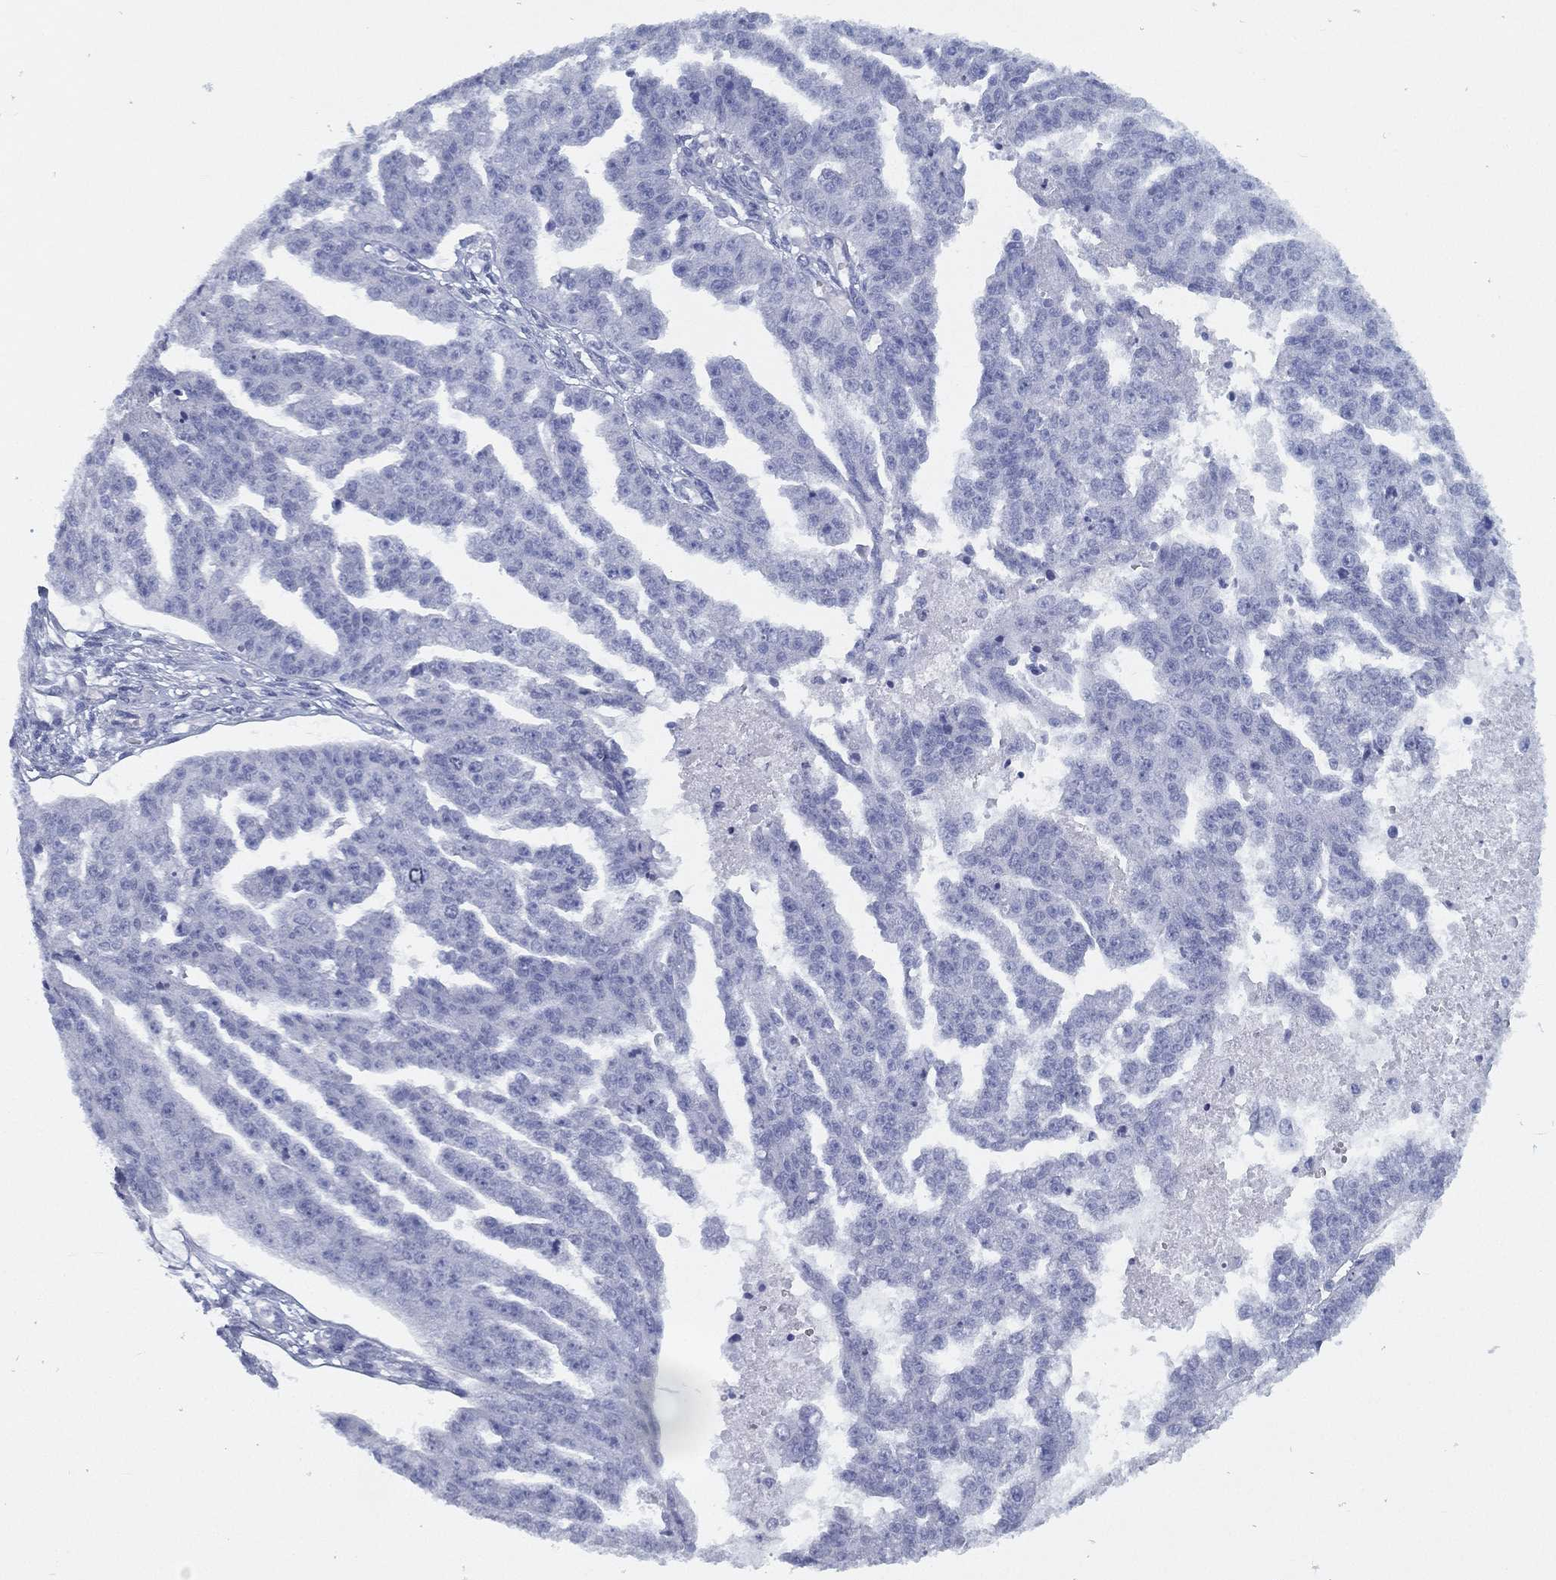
{"staining": {"intensity": "negative", "quantity": "none", "location": "none"}, "tissue": "ovarian cancer", "cell_type": "Tumor cells", "image_type": "cancer", "snomed": [{"axis": "morphology", "description": "Cystadenocarcinoma, serous, NOS"}, {"axis": "topography", "description": "Ovary"}], "caption": "IHC of human ovarian cancer (serous cystadenocarcinoma) shows no expression in tumor cells. Nuclei are stained in blue.", "gene": "TMEM252", "patient": {"sex": "female", "age": 58}}